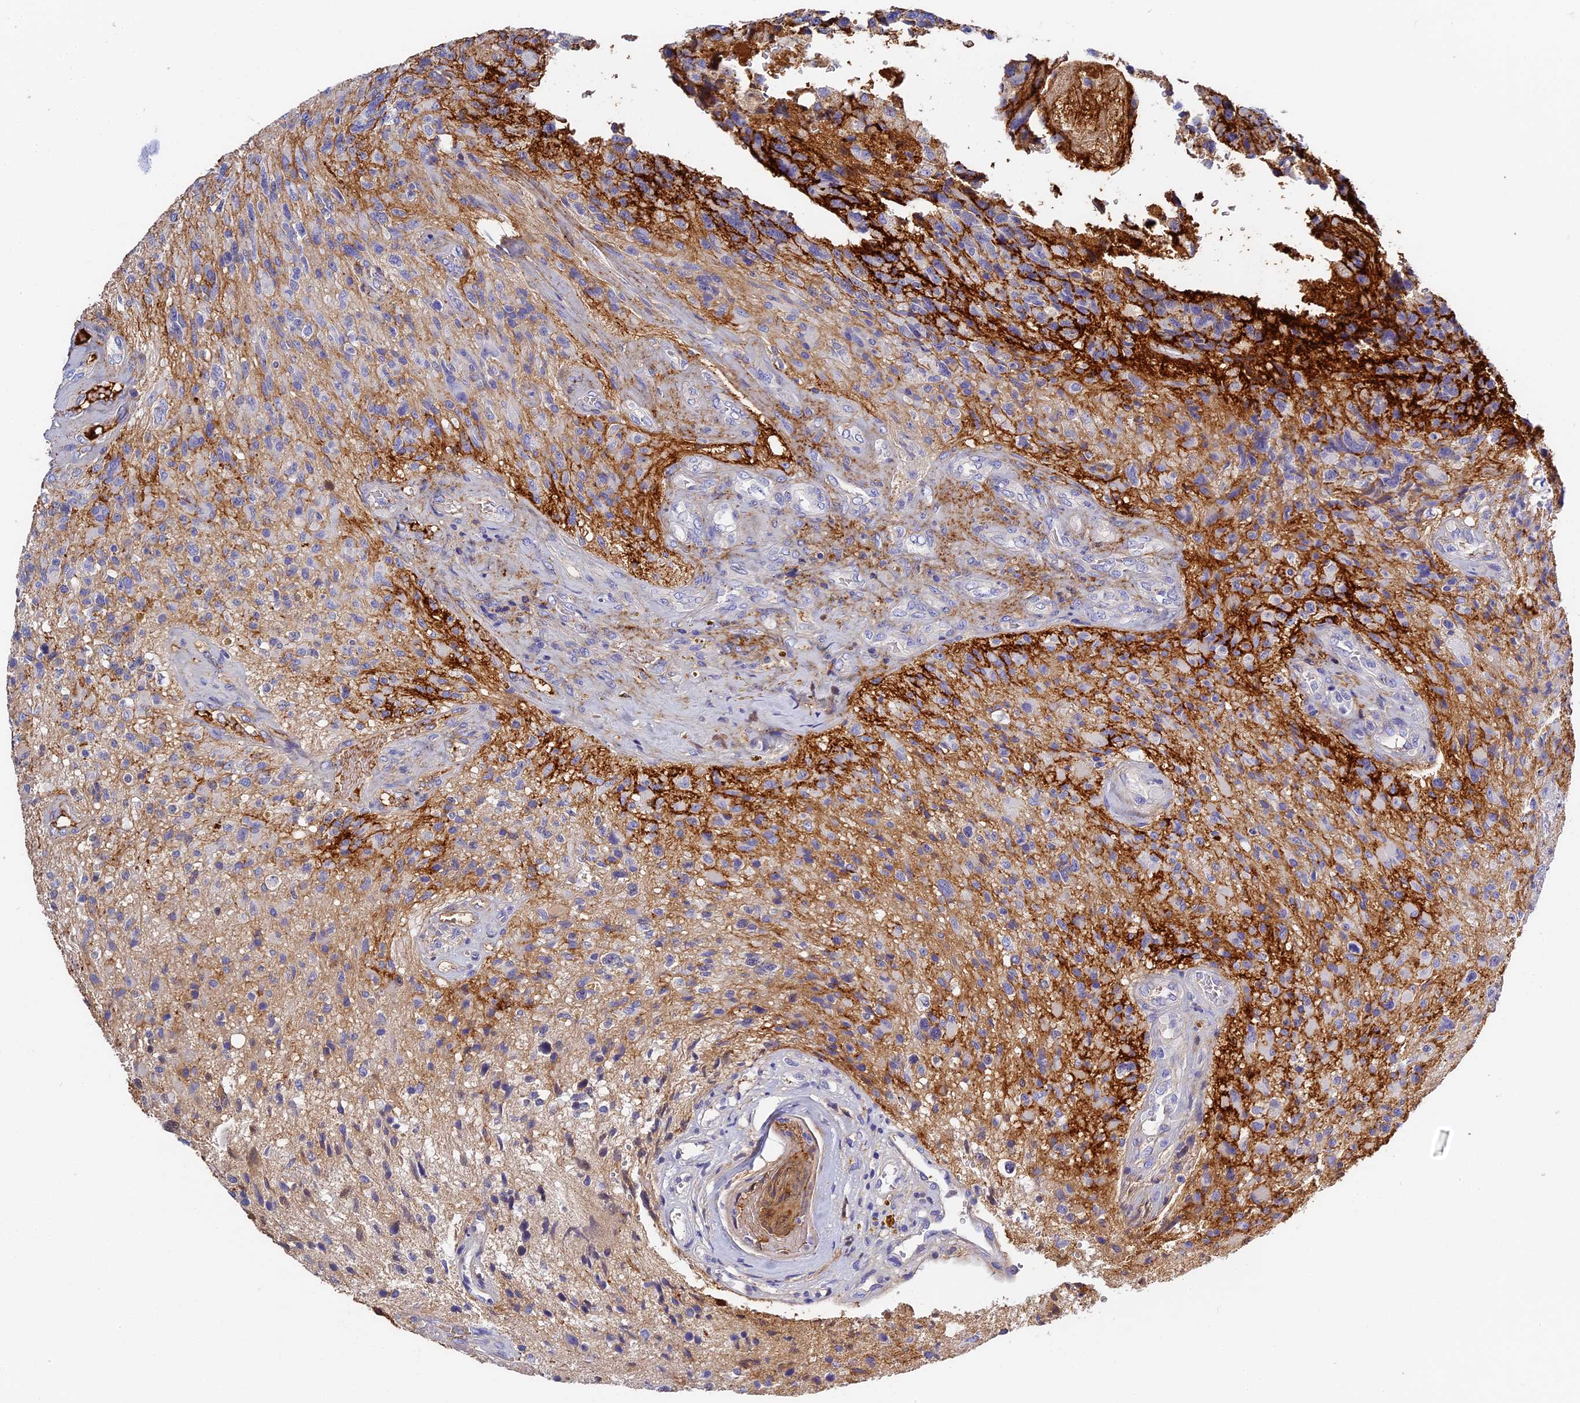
{"staining": {"intensity": "negative", "quantity": "none", "location": "none"}, "tissue": "glioma", "cell_type": "Tumor cells", "image_type": "cancer", "snomed": [{"axis": "morphology", "description": "Glioma, malignant, High grade"}, {"axis": "topography", "description": "Brain"}], "caption": "Immunohistochemistry (IHC) of human malignant glioma (high-grade) exhibits no staining in tumor cells. (Immunohistochemistry (IHC), brightfield microscopy, high magnification).", "gene": "ITIH1", "patient": {"sex": "male", "age": 69}}